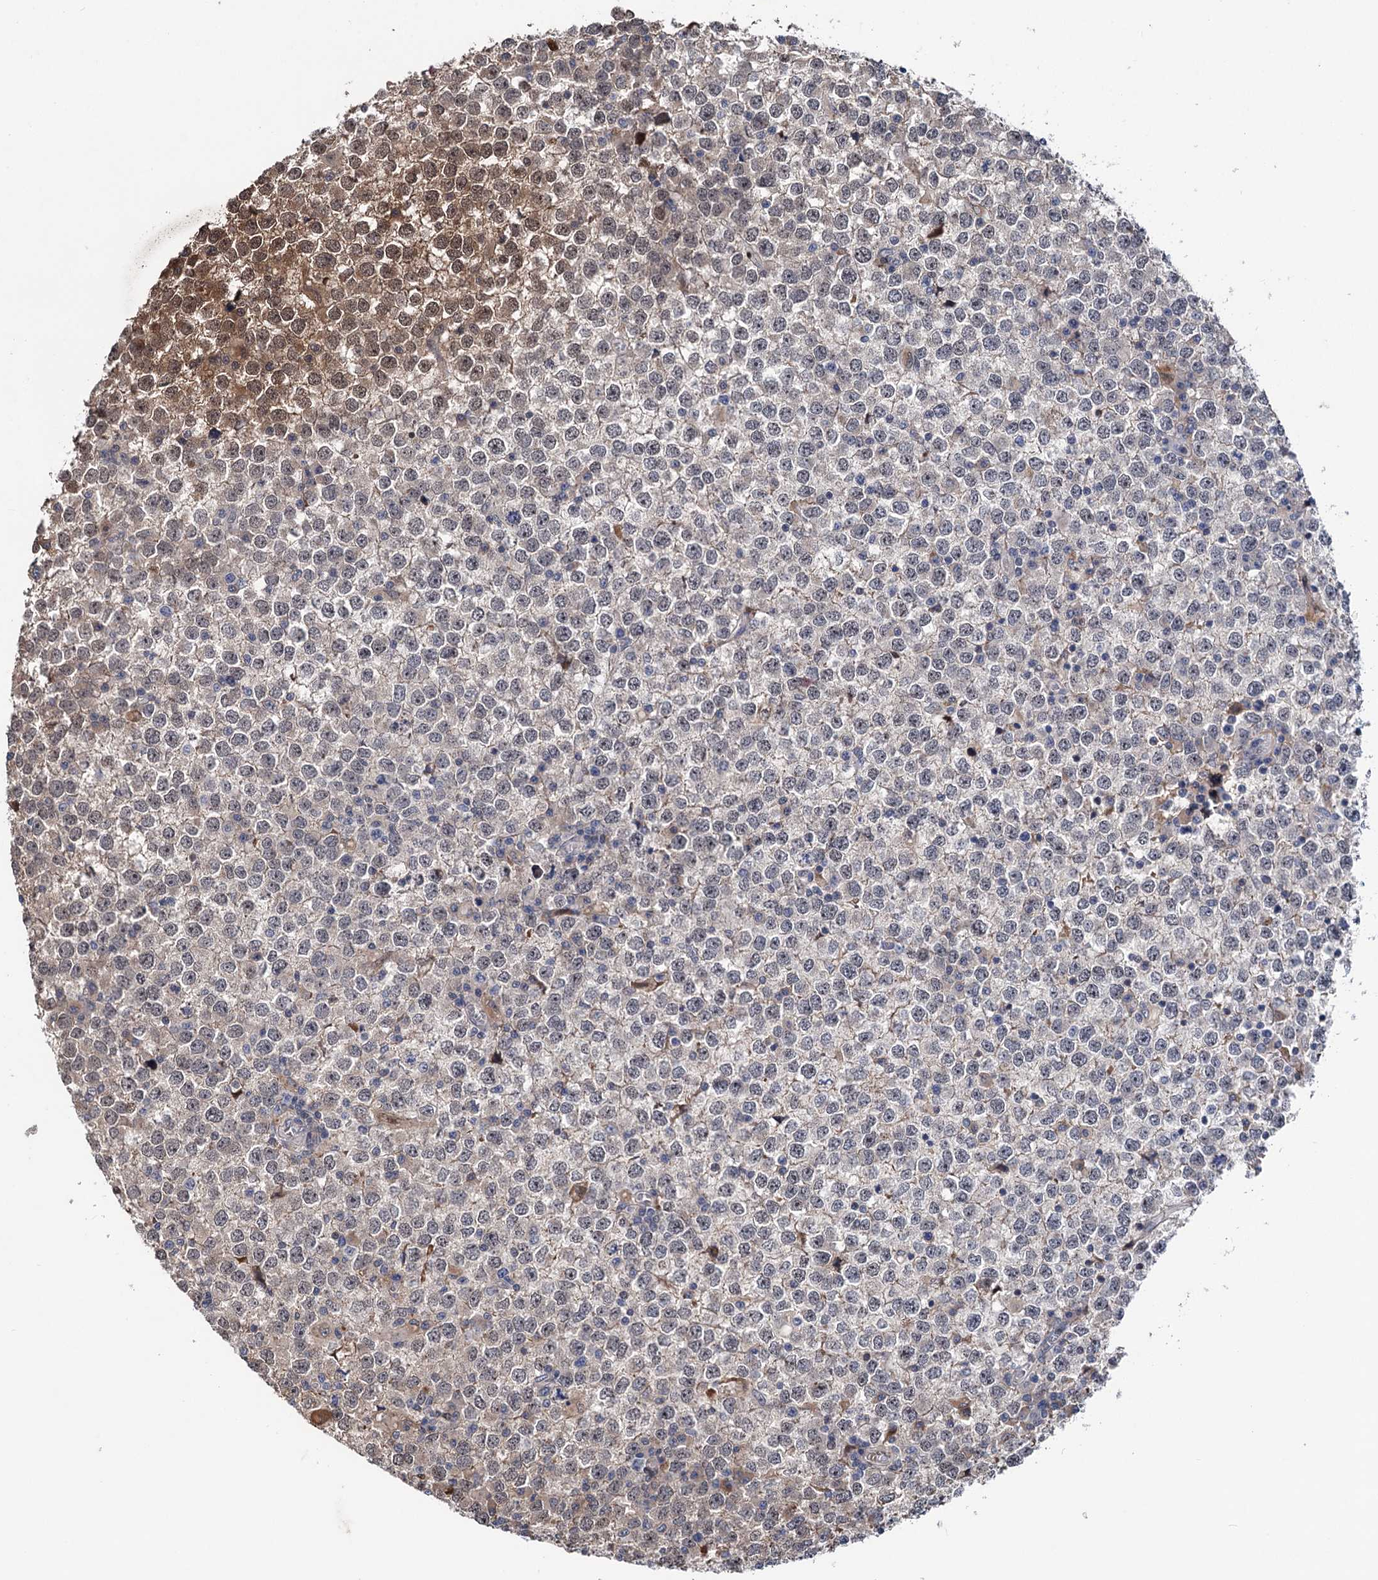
{"staining": {"intensity": "moderate", "quantity": "<25%", "location": "cytoplasmic/membranous,nuclear"}, "tissue": "testis cancer", "cell_type": "Tumor cells", "image_type": "cancer", "snomed": [{"axis": "morphology", "description": "Seminoma, NOS"}, {"axis": "topography", "description": "Testis"}], "caption": "Immunohistochemical staining of testis cancer reveals low levels of moderate cytoplasmic/membranous and nuclear positivity in approximately <25% of tumor cells. (brown staining indicates protein expression, while blue staining denotes nuclei).", "gene": "UBR1", "patient": {"sex": "male", "age": 65}}